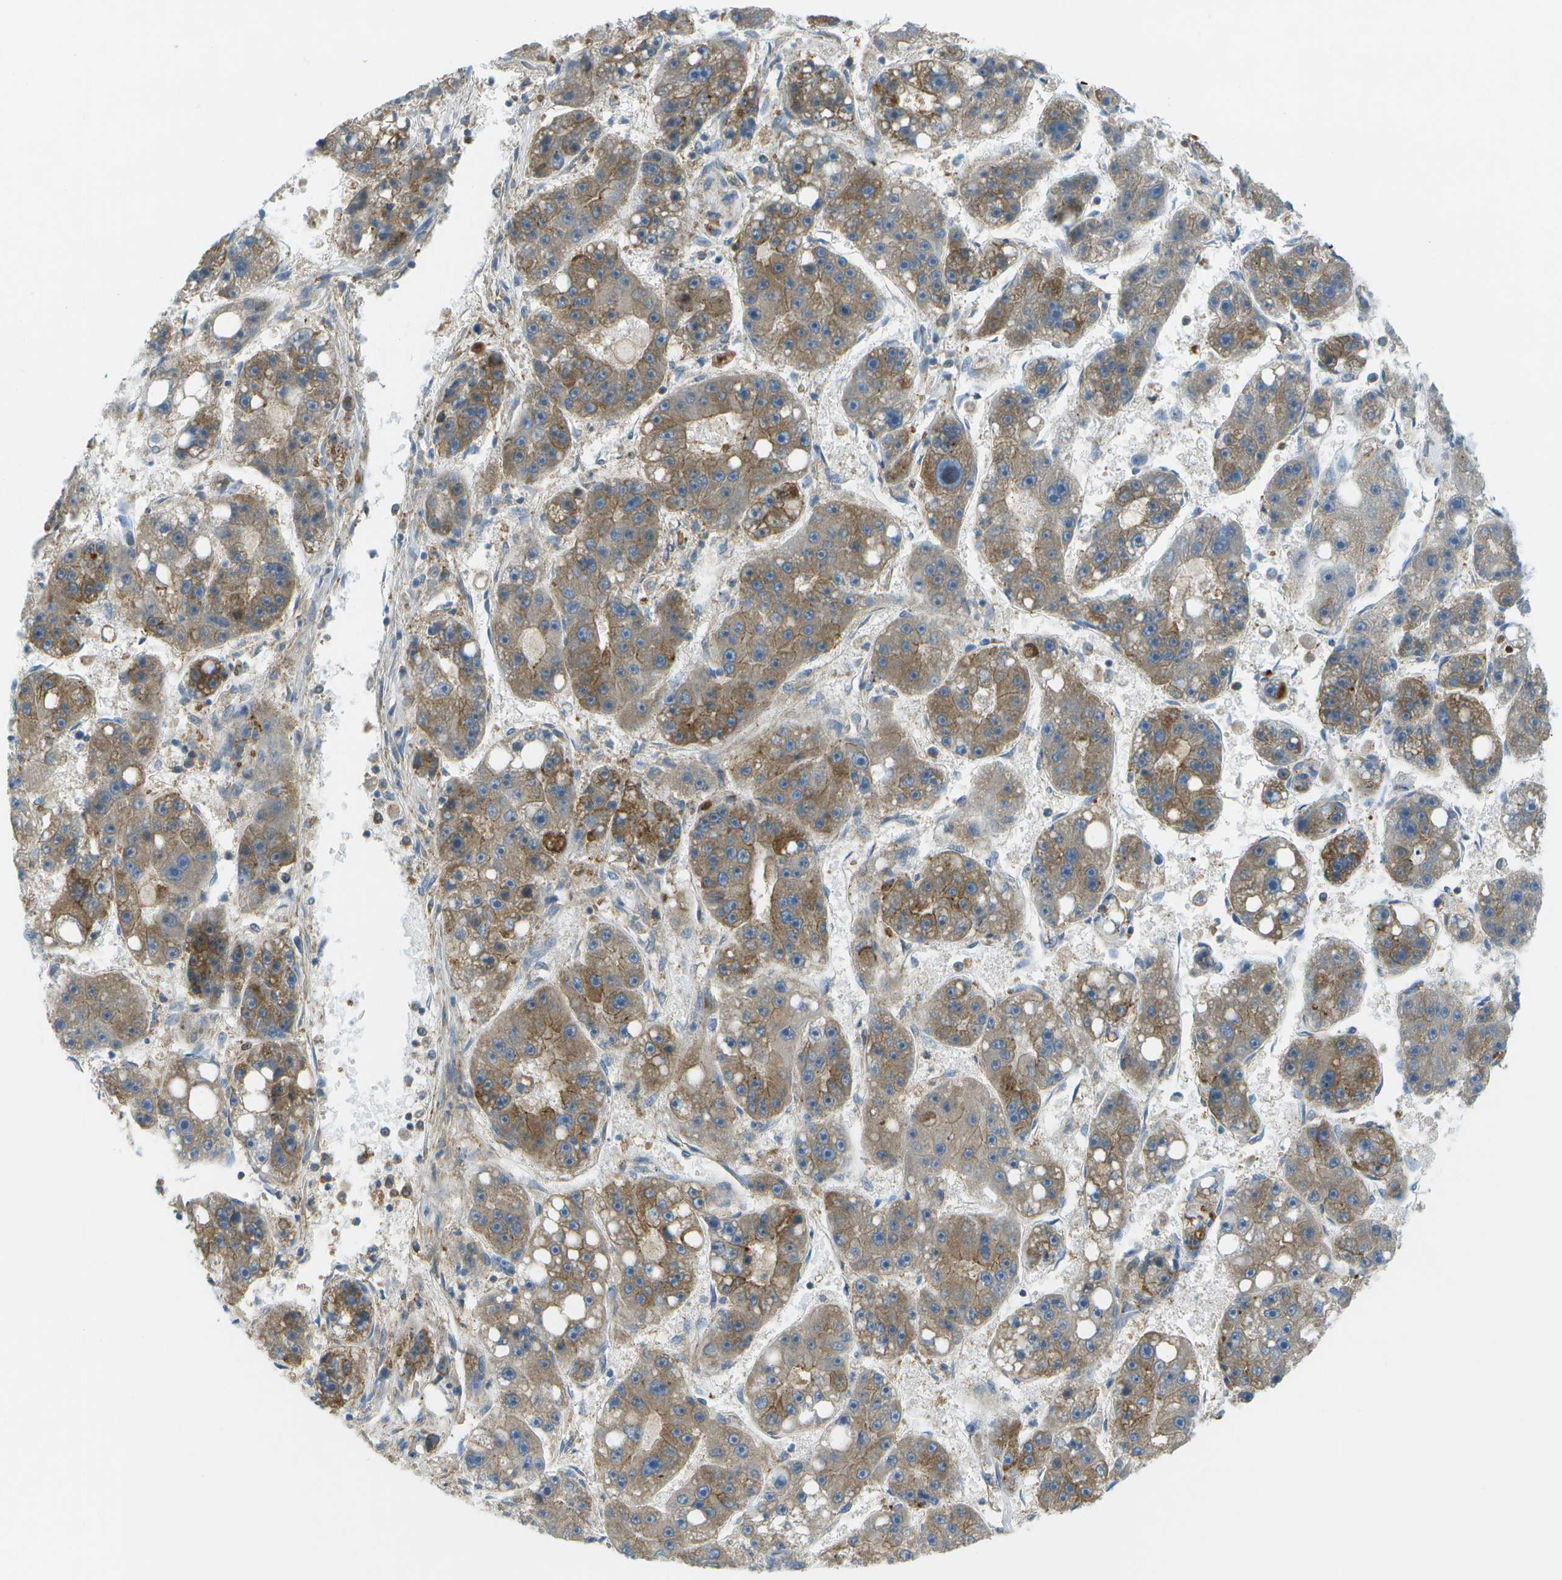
{"staining": {"intensity": "moderate", "quantity": "25%-75%", "location": "cytoplasmic/membranous"}, "tissue": "liver cancer", "cell_type": "Tumor cells", "image_type": "cancer", "snomed": [{"axis": "morphology", "description": "Carcinoma, Hepatocellular, NOS"}, {"axis": "topography", "description": "Liver"}], "caption": "Immunohistochemistry (IHC) staining of hepatocellular carcinoma (liver), which shows medium levels of moderate cytoplasmic/membranous positivity in about 25%-75% of tumor cells indicating moderate cytoplasmic/membranous protein positivity. The staining was performed using DAB (3,3'-diaminobenzidine) (brown) for protein detection and nuclei were counterstained in hematoxylin (blue).", "gene": "WNK2", "patient": {"sex": "female", "age": 61}}